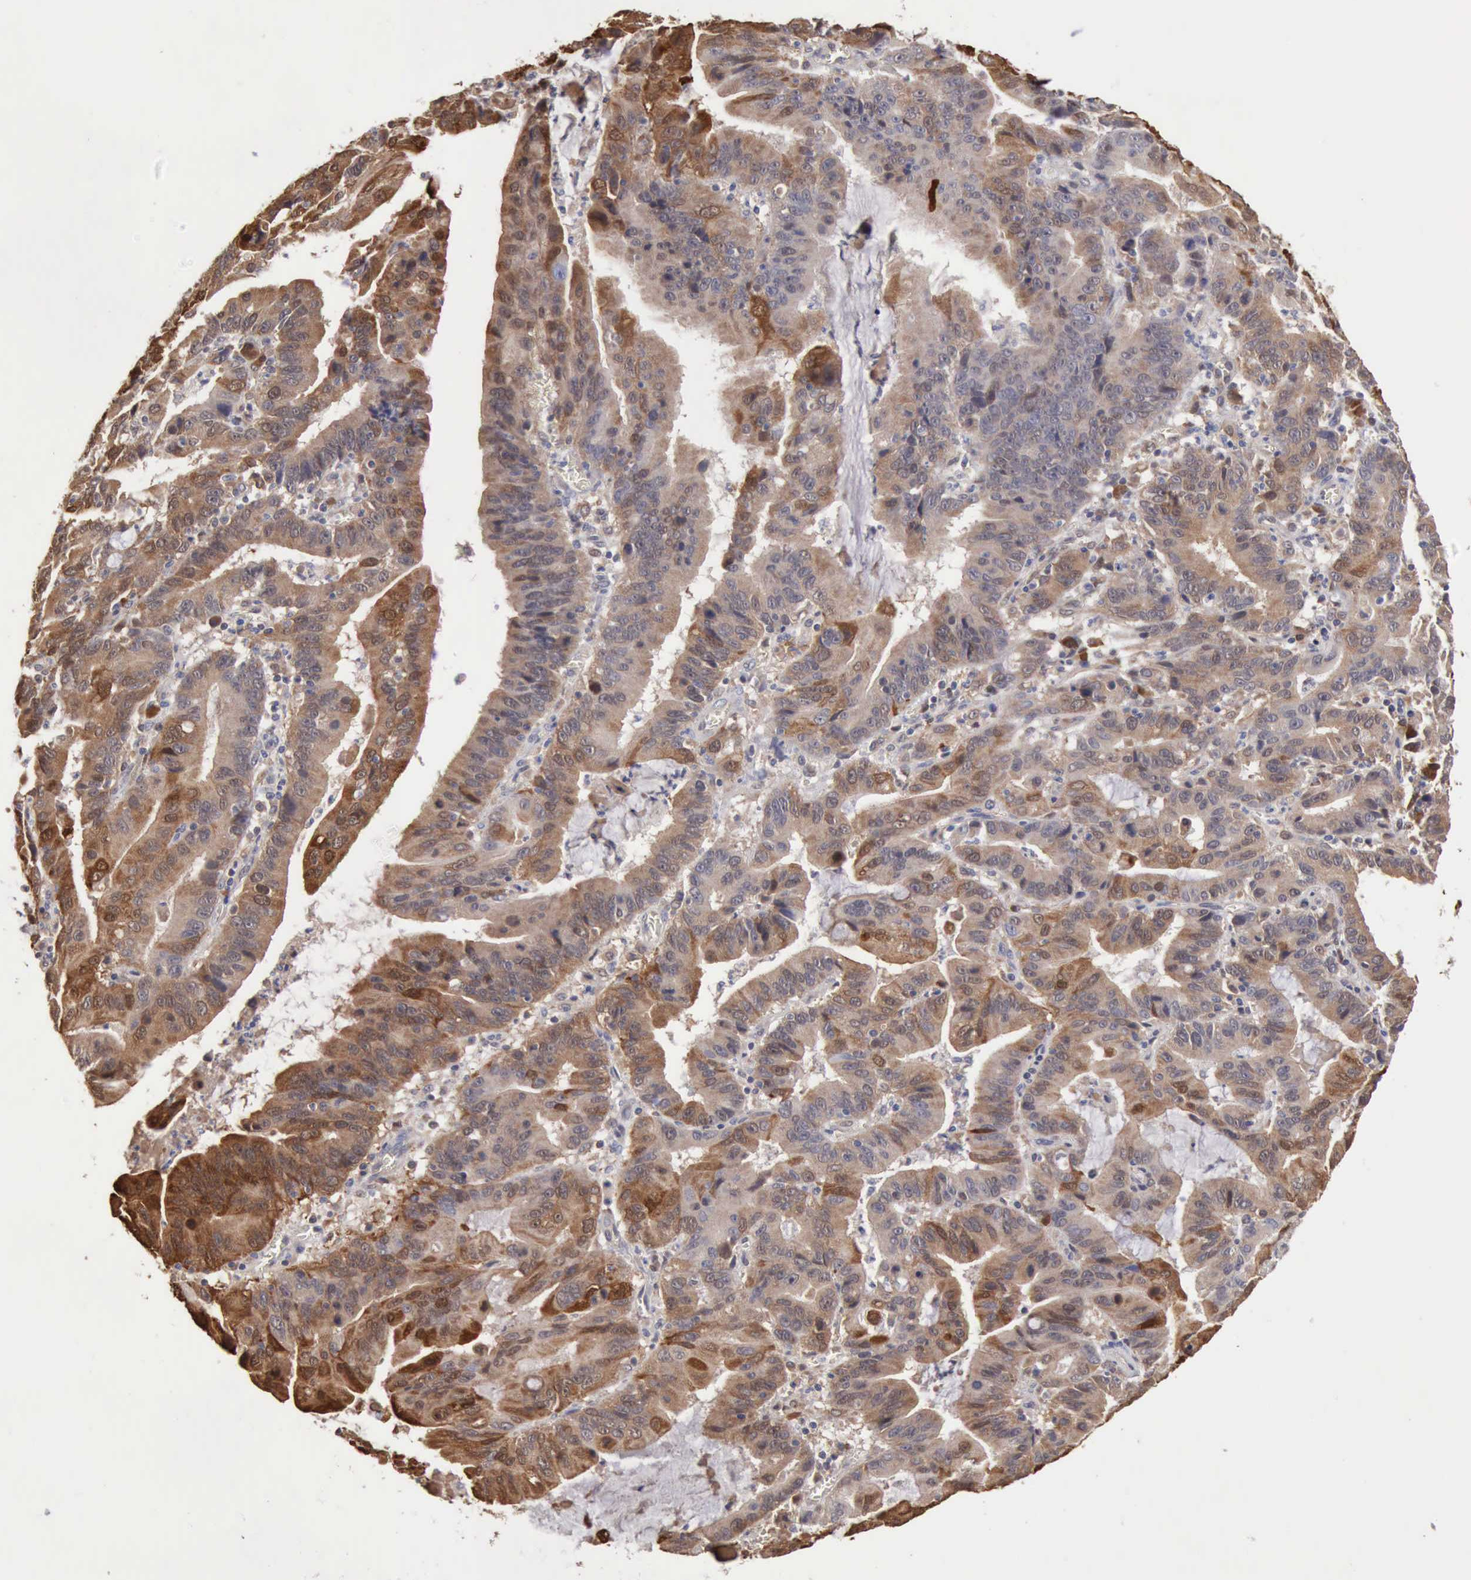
{"staining": {"intensity": "strong", "quantity": ">75%", "location": "cytoplasmic/membranous"}, "tissue": "stomach cancer", "cell_type": "Tumor cells", "image_type": "cancer", "snomed": [{"axis": "morphology", "description": "Adenocarcinoma, NOS"}, {"axis": "topography", "description": "Stomach, upper"}], "caption": "Brown immunohistochemical staining in human adenocarcinoma (stomach) demonstrates strong cytoplasmic/membranous staining in about >75% of tumor cells.", "gene": "APOL2", "patient": {"sex": "male", "age": 63}}